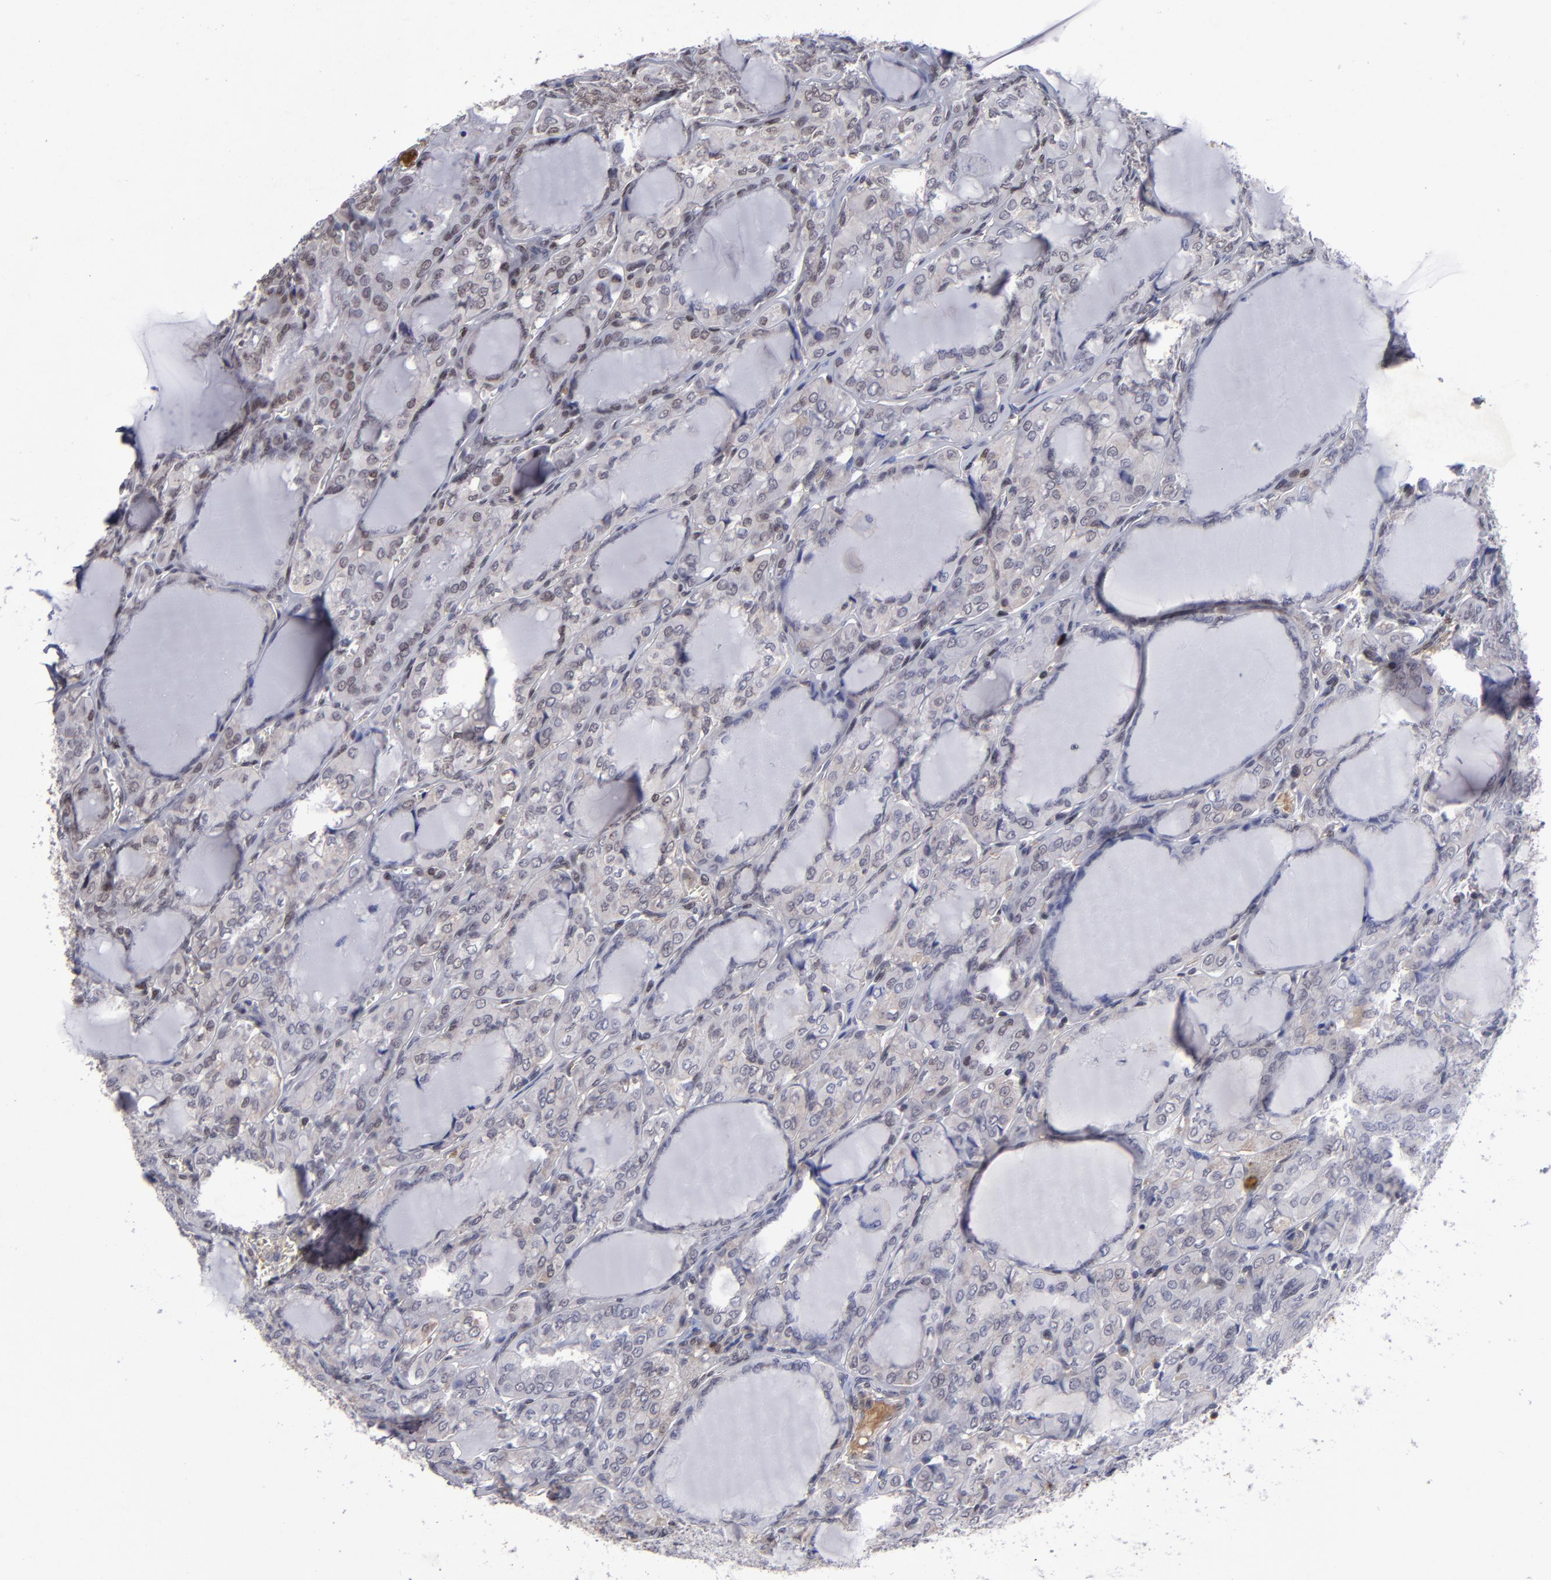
{"staining": {"intensity": "weak", "quantity": "<25%", "location": "cytoplasmic/membranous"}, "tissue": "thyroid cancer", "cell_type": "Tumor cells", "image_type": "cancer", "snomed": [{"axis": "morphology", "description": "Papillary adenocarcinoma, NOS"}, {"axis": "topography", "description": "Thyroid gland"}], "caption": "Immunohistochemistry (IHC) histopathology image of thyroid papillary adenocarcinoma stained for a protein (brown), which demonstrates no expression in tumor cells. (DAB (3,3'-diaminobenzidine) IHC visualized using brightfield microscopy, high magnification).", "gene": "MGMT", "patient": {"sex": "male", "age": 20}}